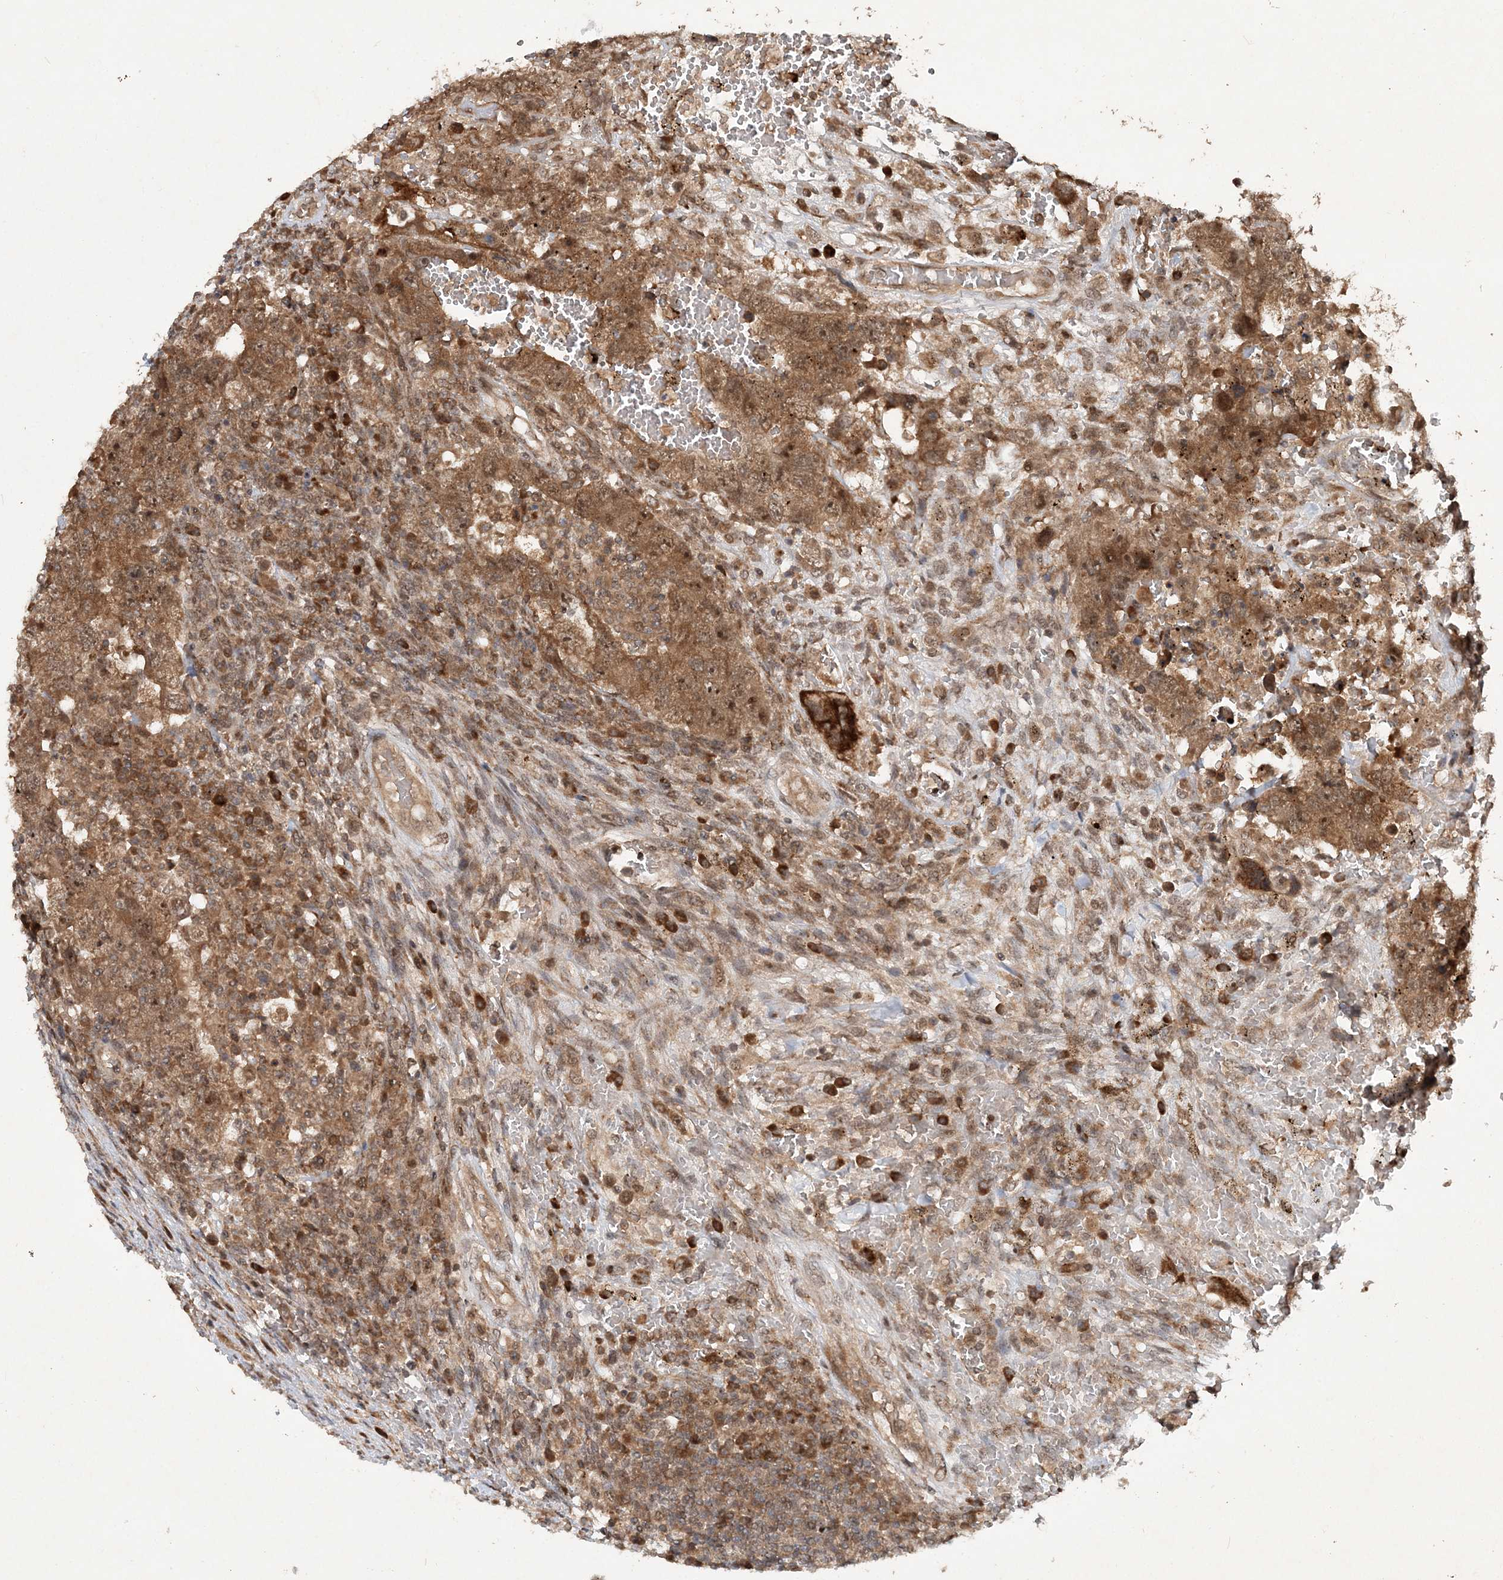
{"staining": {"intensity": "moderate", "quantity": ">75%", "location": "cytoplasmic/membranous,nuclear"}, "tissue": "testis cancer", "cell_type": "Tumor cells", "image_type": "cancer", "snomed": [{"axis": "morphology", "description": "Carcinoma, Embryonal, NOS"}, {"axis": "topography", "description": "Testis"}], "caption": "DAB immunohistochemical staining of human testis cancer reveals moderate cytoplasmic/membranous and nuclear protein positivity in about >75% of tumor cells.", "gene": "UBR3", "patient": {"sex": "male", "age": 26}}